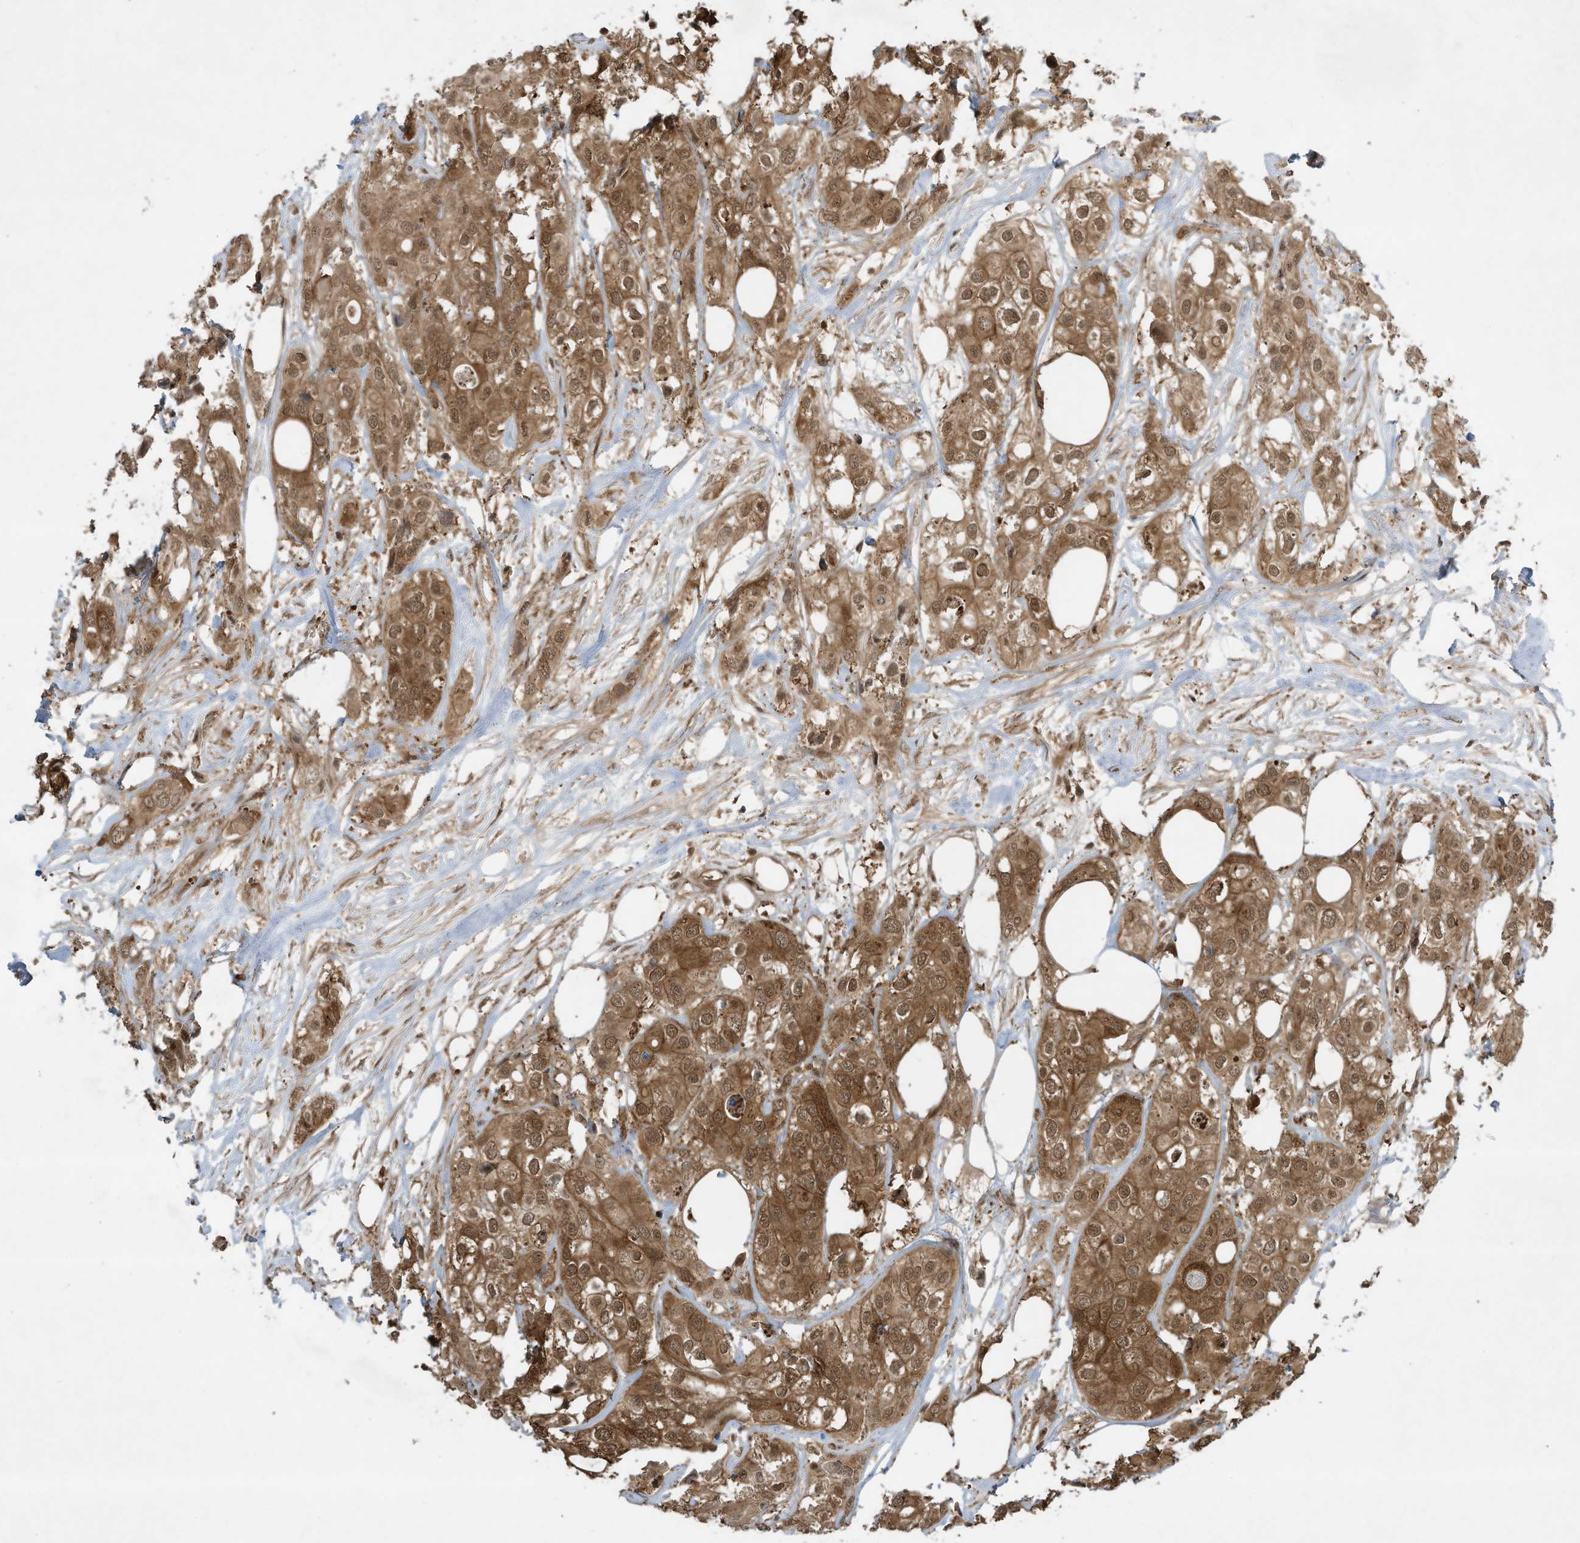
{"staining": {"intensity": "moderate", "quantity": ">75%", "location": "cytoplasmic/membranous,nuclear"}, "tissue": "urothelial cancer", "cell_type": "Tumor cells", "image_type": "cancer", "snomed": [{"axis": "morphology", "description": "Urothelial carcinoma, High grade"}, {"axis": "topography", "description": "Urinary bladder"}], "caption": "Urothelial cancer stained with DAB (3,3'-diaminobenzidine) IHC exhibits medium levels of moderate cytoplasmic/membranous and nuclear expression in about >75% of tumor cells.", "gene": "CERT1", "patient": {"sex": "male", "age": 64}}